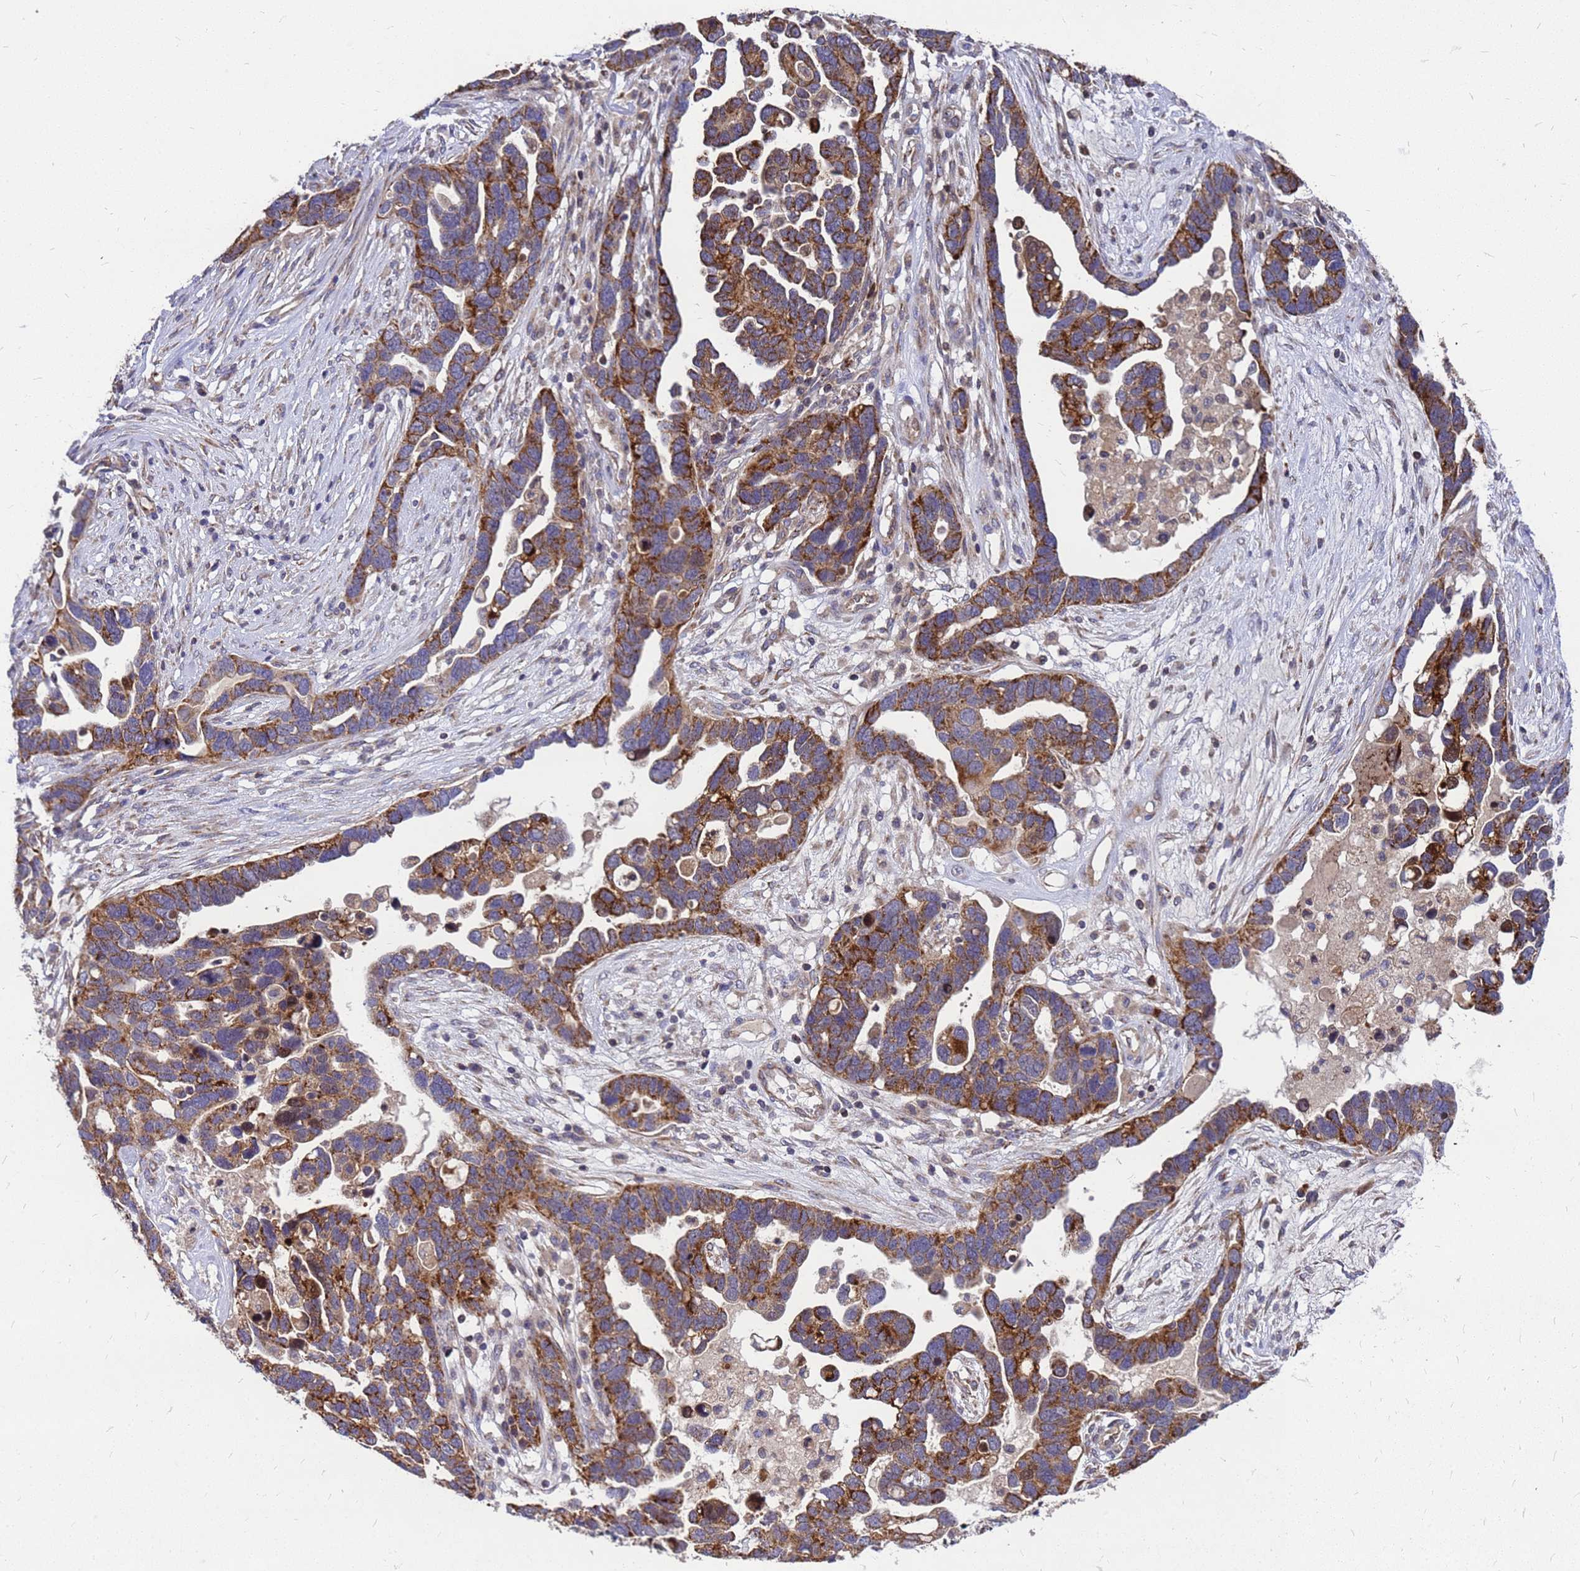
{"staining": {"intensity": "moderate", "quantity": ">75%", "location": "cytoplasmic/membranous"}, "tissue": "ovarian cancer", "cell_type": "Tumor cells", "image_type": "cancer", "snomed": [{"axis": "morphology", "description": "Cystadenocarcinoma, serous, NOS"}, {"axis": "topography", "description": "Ovary"}], "caption": "Brown immunohistochemical staining in human ovarian cancer reveals moderate cytoplasmic/membranous staining in approximately >75% of tumor cells.", "gene": "CMC4", "patient": {"sex": "female", "age": 54}}